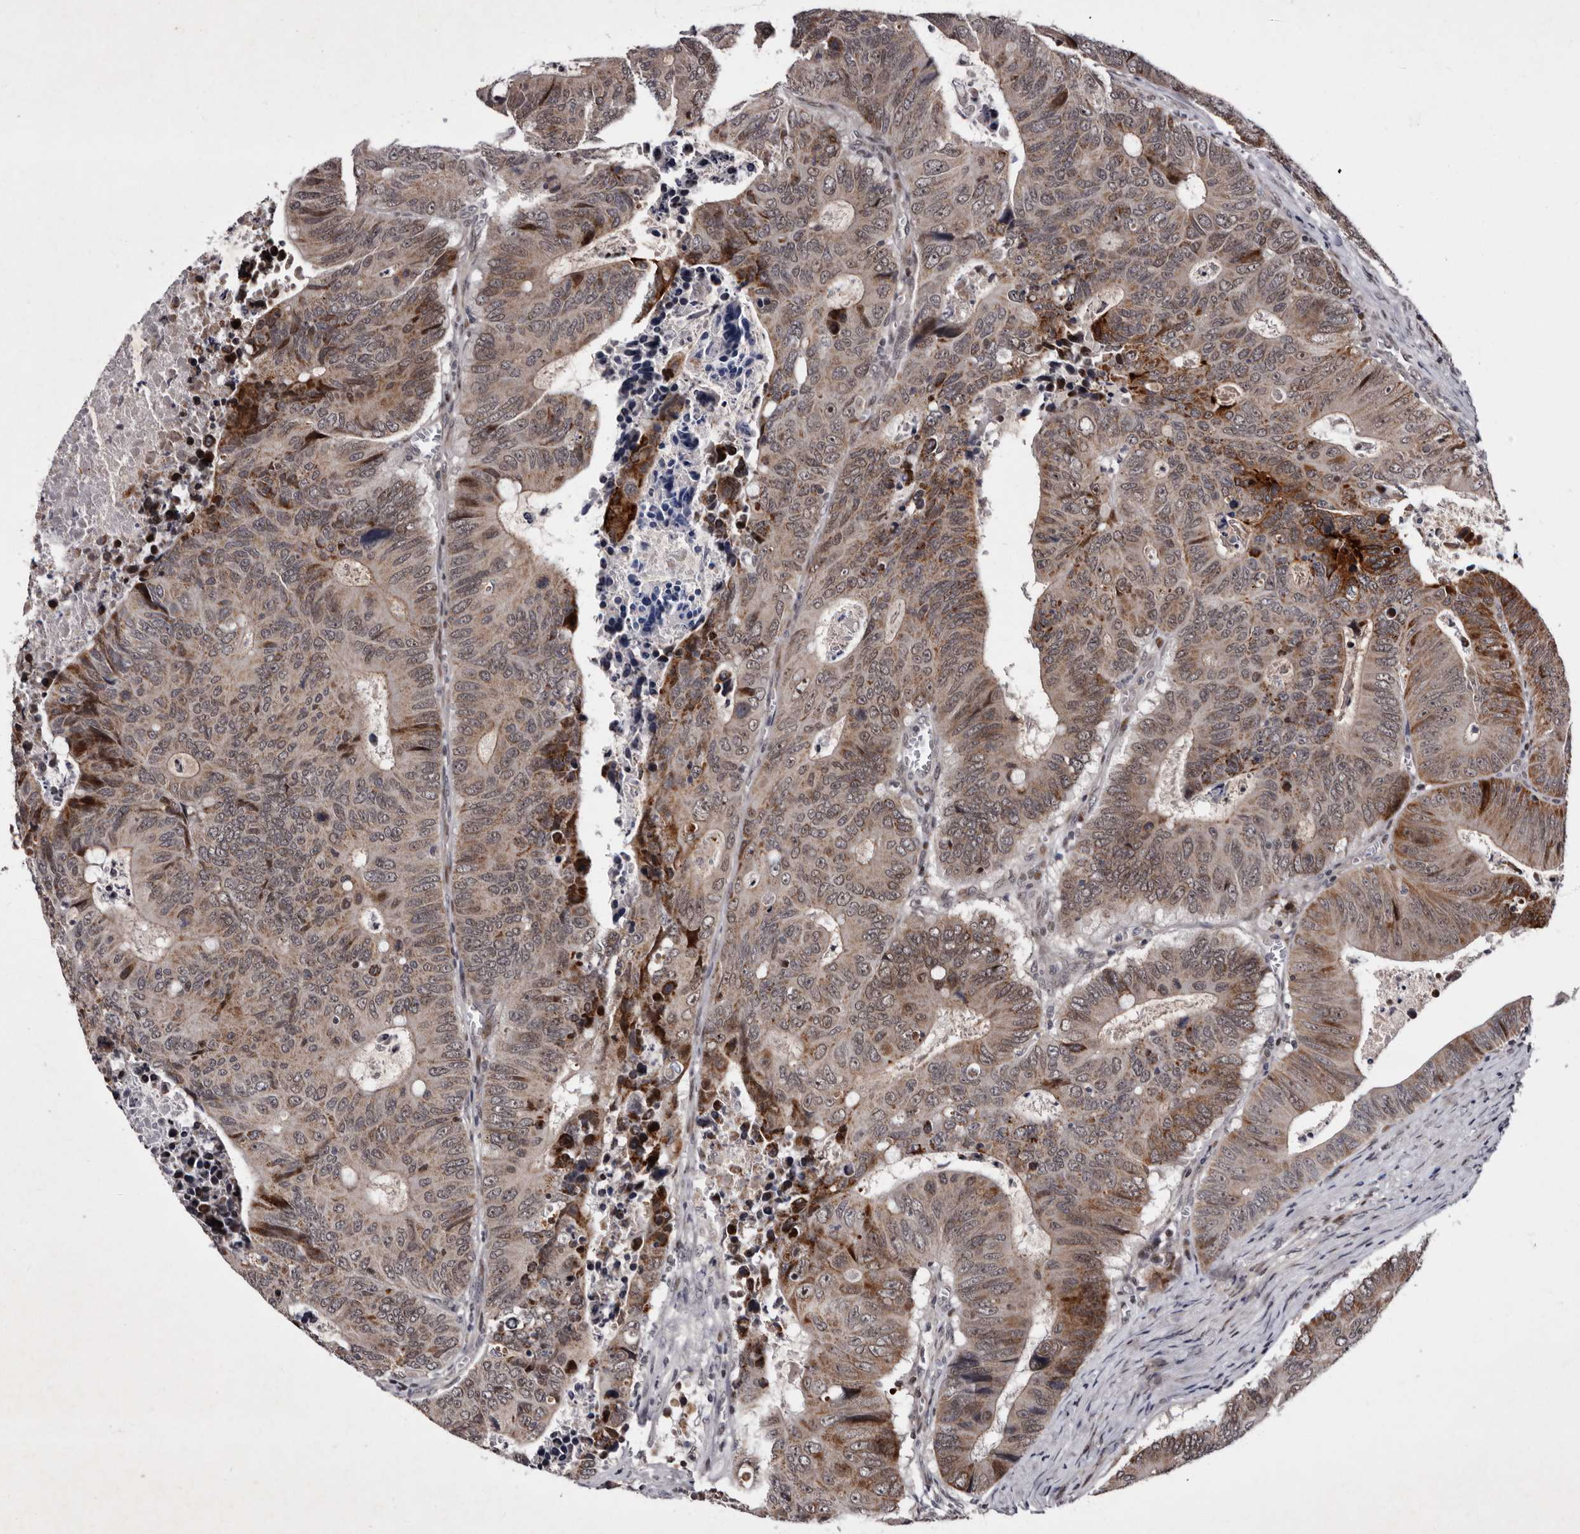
{"staining": {"intensity": "moderate", "quantity": ">75%", "location": "cytoplasmic/membranous,nuclear"}, "tissue": "colorectal cancer", "cell_type": "Tumor cells", "image_type": "cancer", "snomed": [{"axis": "morphology", "description": "Adenocarcinoma, NOS"}, {"axis": "topography", "description": "Colon"}], "caption": "Protein staining by IHC demonstrates moderate cytoplasmic/membranous and nuclear staining in about >75% of tumor cells in colorectal cancer (adenocarcinoma).", "gene": "TNKS", "patient": {"sex": "male", "age": 87}}